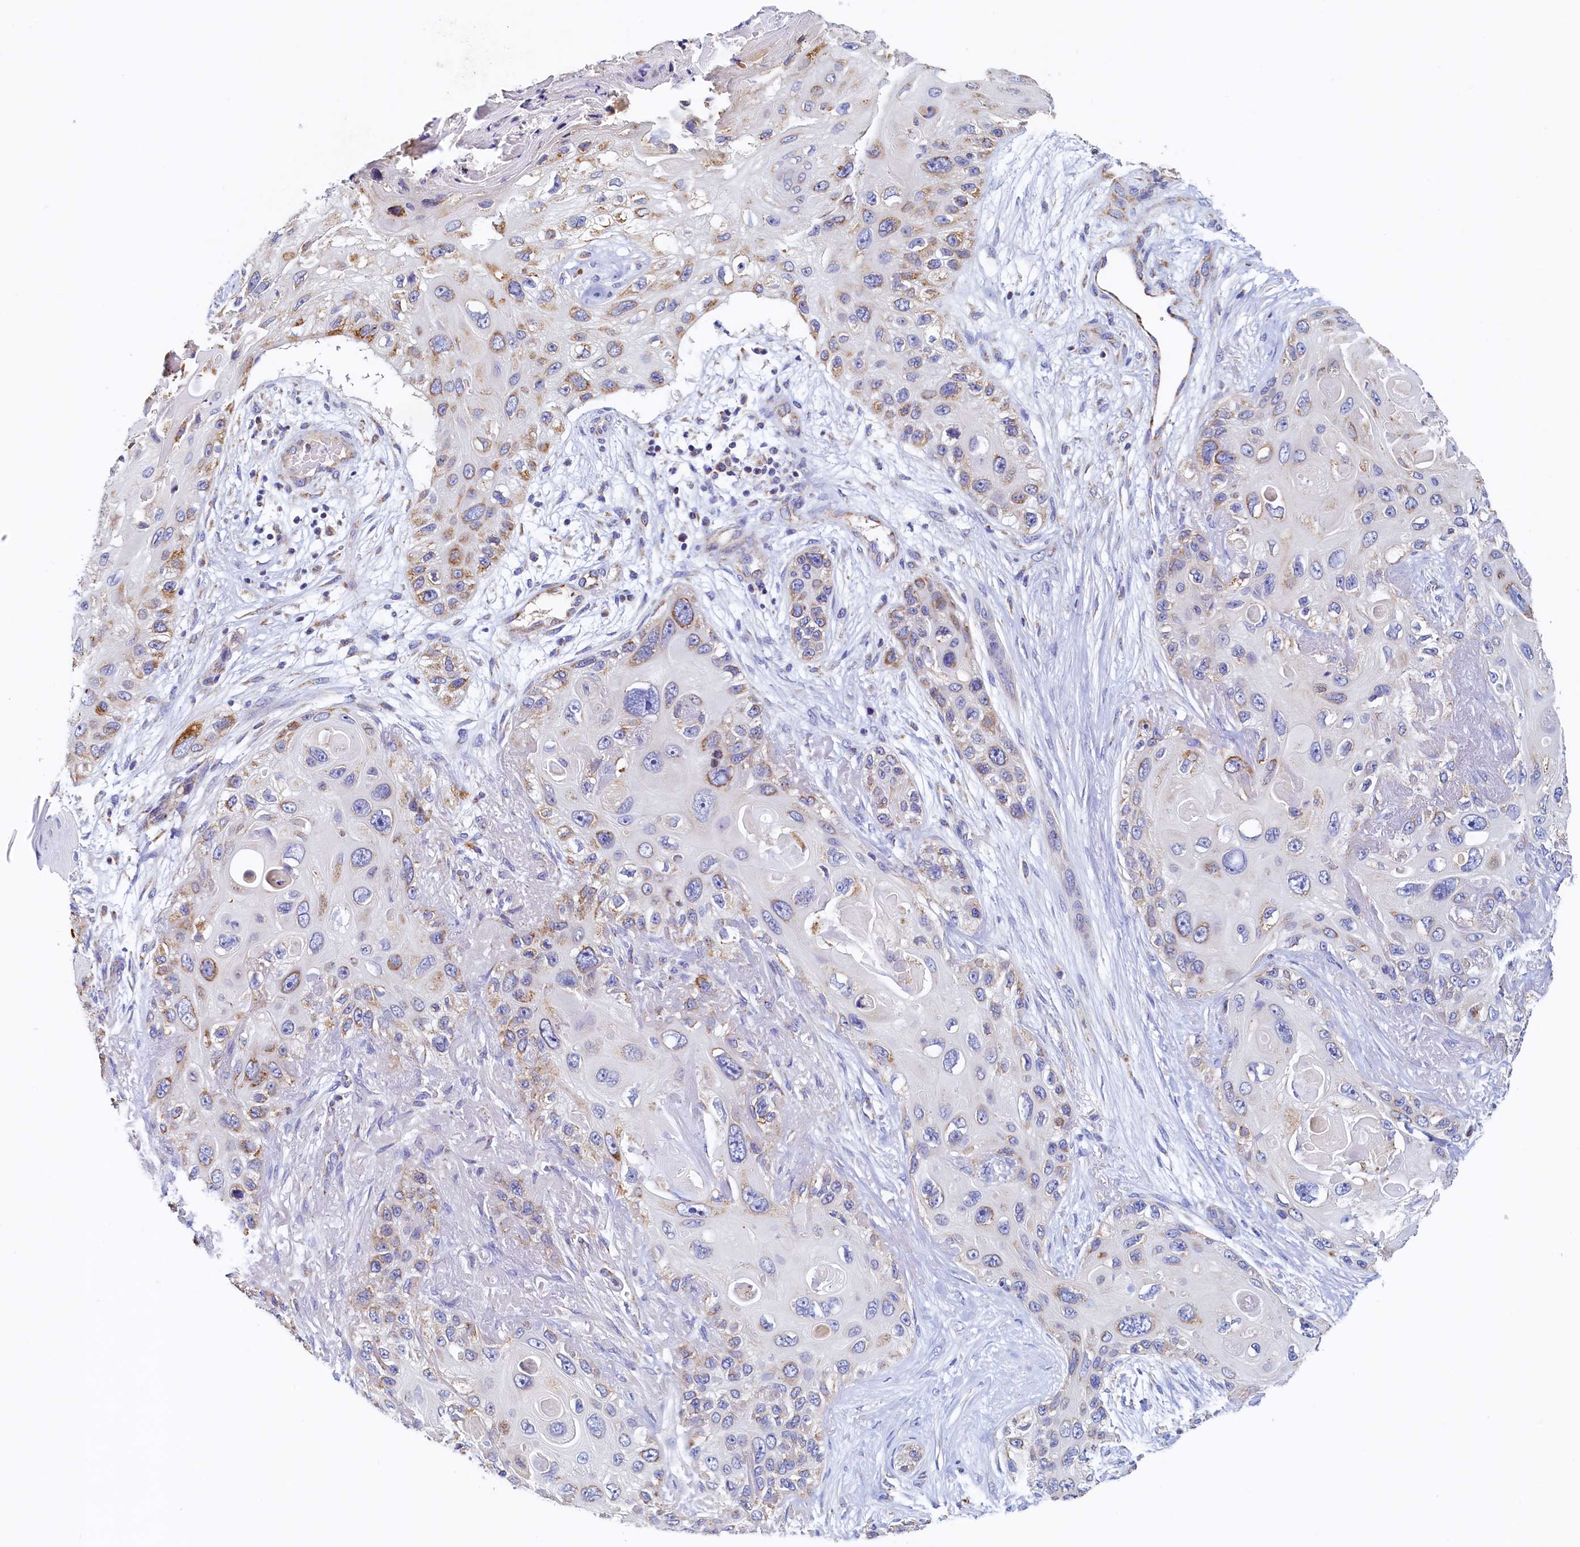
{"staining": {"intensity": "moderate", "quantity": "<25%", "location": "cytoplasmic/membranous"}, "tissue": "skin cancer", "cell_type": "Tumor cells", "image_type": "cancer", "snomed": [{"axis": "morphology", "description": "Normal tissue, NOS"}, {"axis": "morphology", "description": "Squamous cell carcinoma, NOS"}, {"axis": "topography", "description": "Skin"}], "caption": "Immunohistochemistry (IHC) micrograph of neoplastic tissue: skin cancer (squamous cell carcinoma) stained using immunohistochemistry (IHC) shows low levels of moderate protein expression localized specifically in the cytoplasmic/membranous of tumor cells, appearing as a cytoplasmic/membranous brown color.", "gene": "POC1A", "patient": {"sex": "male", "age": 72}}